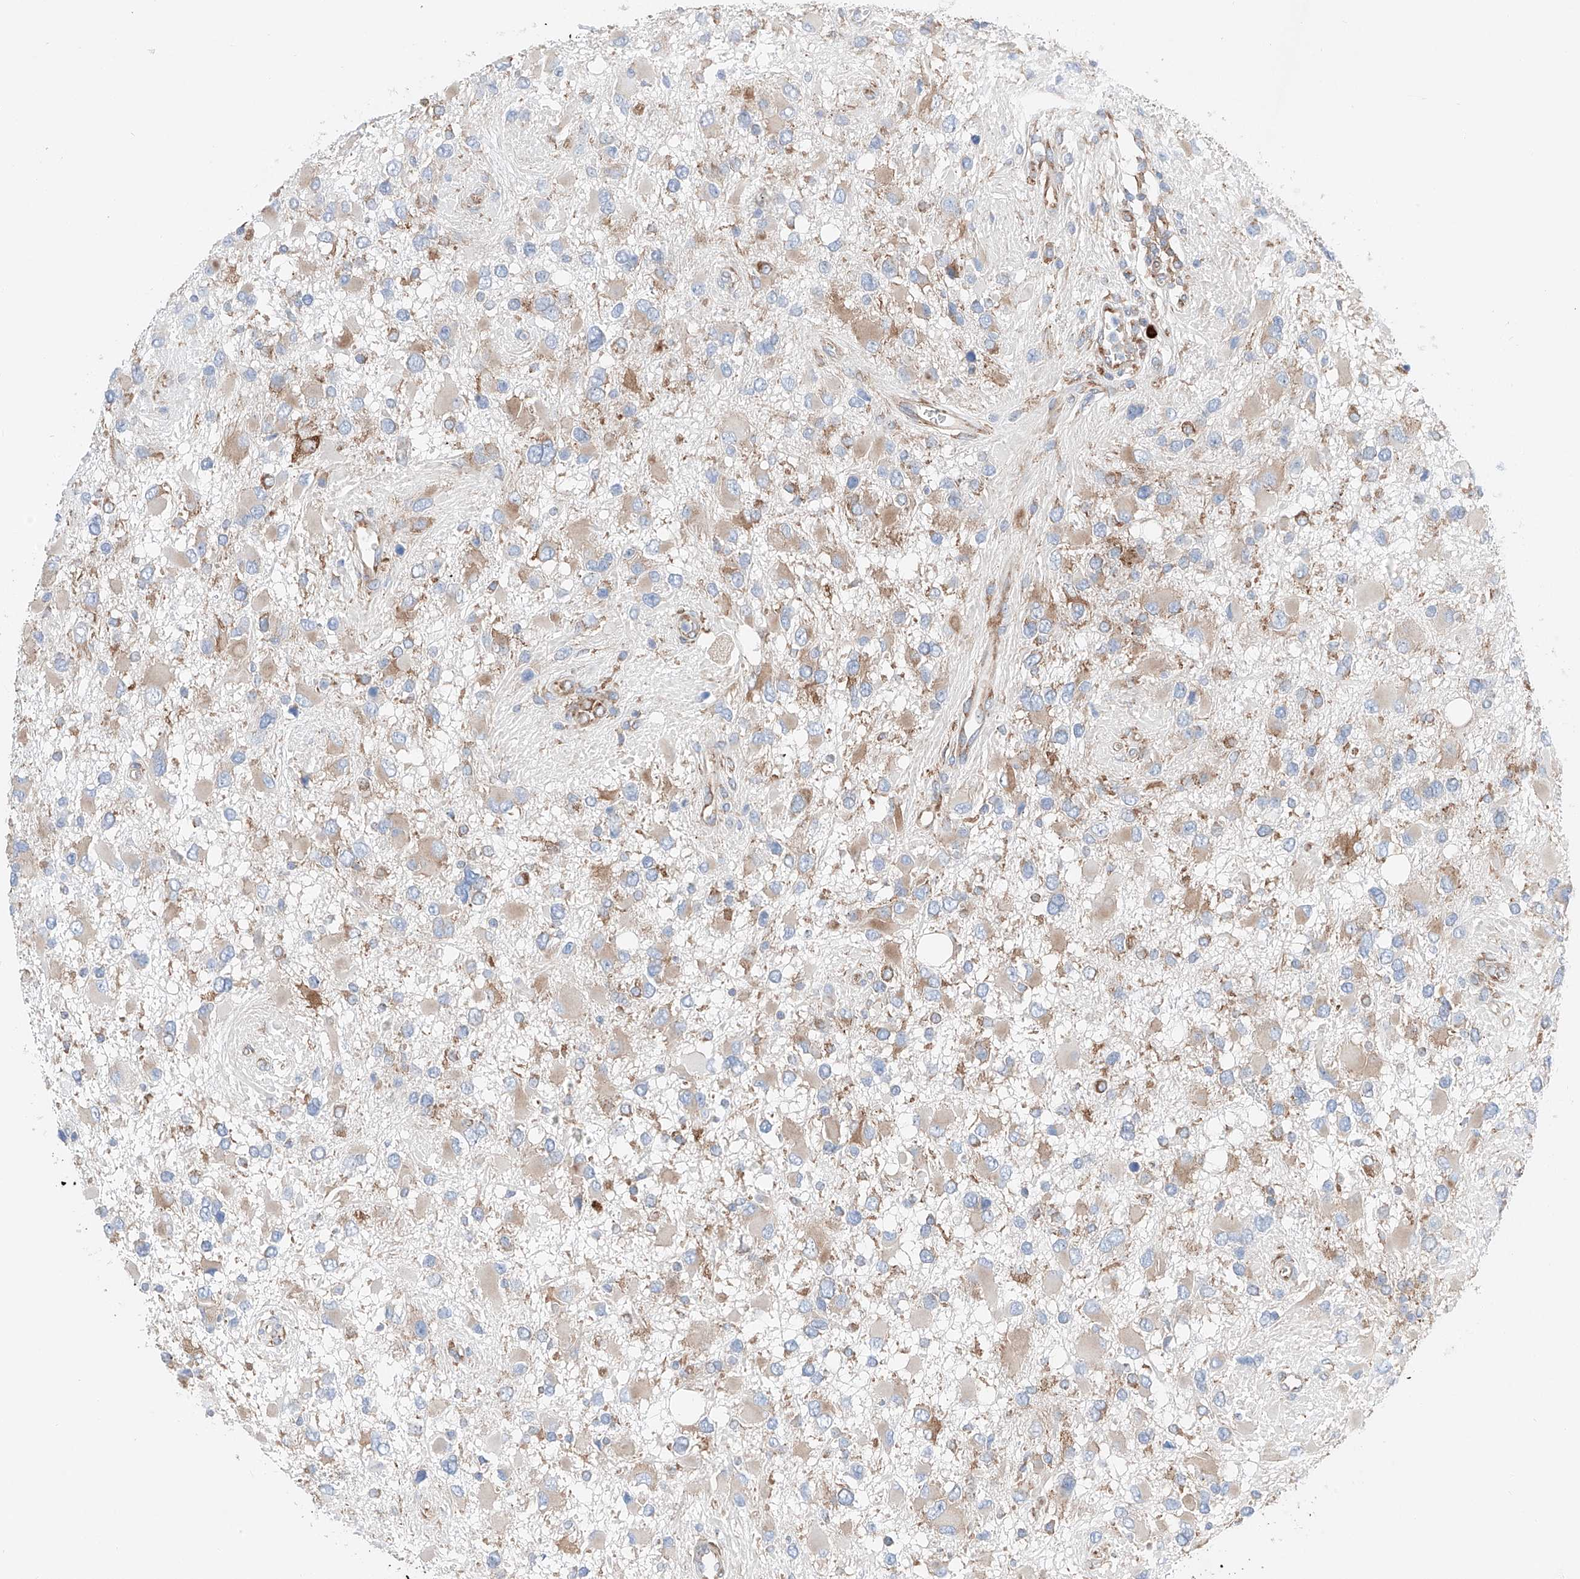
{"staining": {"intensity": "weak", "quantity": "25%-75%", "location": "cytoplasmic/membranous"}, "tissue": "glioma", "cell_type": "Tumor cells", "image_type": "cancer", "snomed": [{"axis": "morphology", "description": "Glioma, malignant, High grade"}, {"axis": "topography", "description": "Brain"}], "caption": "This micrograph reveals immunohistochemistry (IHC) staining of human glioma, with low weak cytoplasmic/membranous staining in about 25%-75% of tumor cells.", "gene": "CRELD1", "patient": {"sex": "male", "age": 53}}